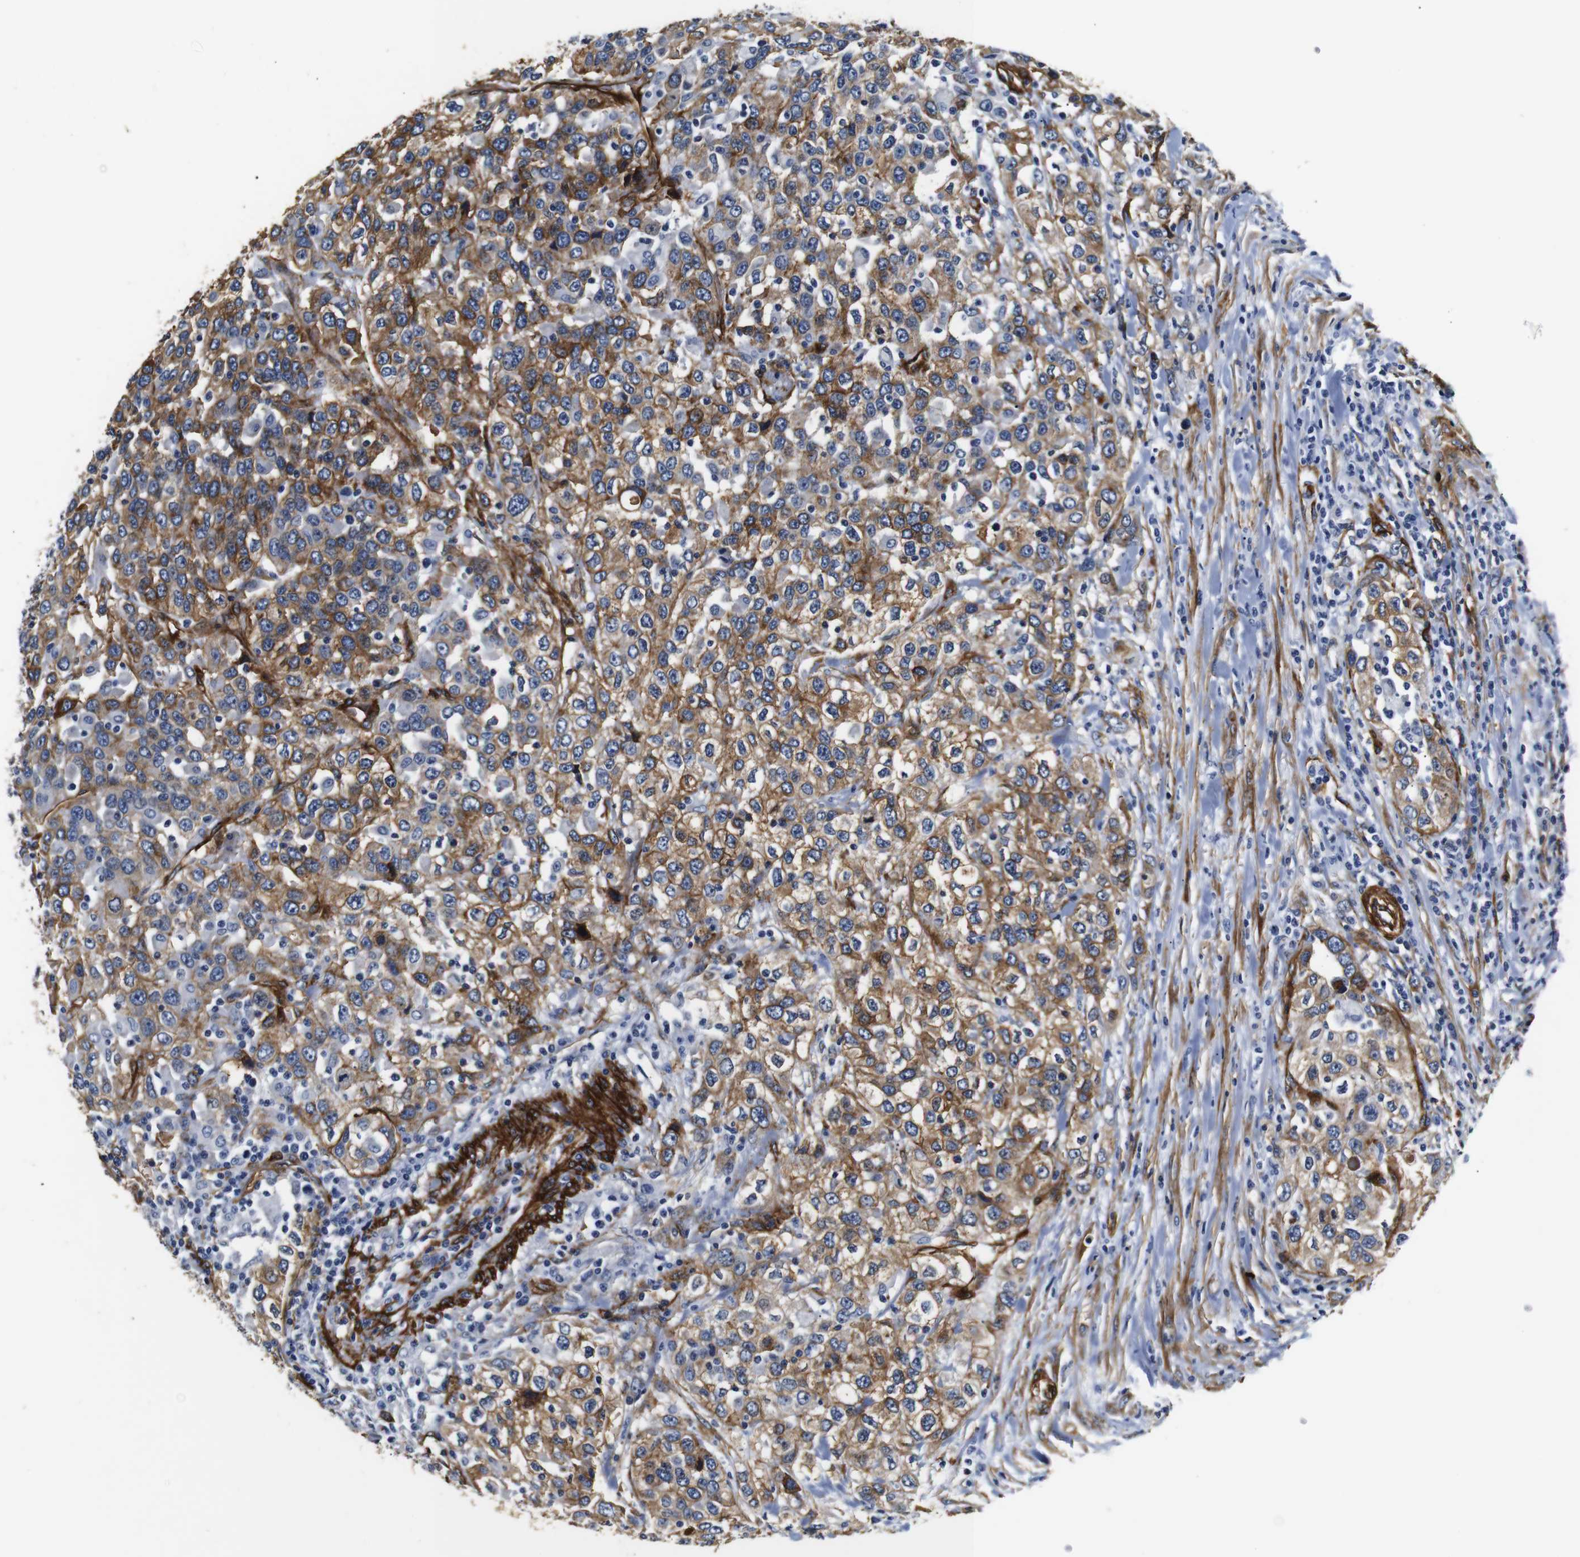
{"staining": {"intensity": "moderate", "quantity": "25%-75%", "location": "cytoplasmic/membranous"}, "tissue": "urothelial cancer", "cell_type": "Tumor cells", "image_type": "cancer", "snomed": [{"axis": "morphology", "description": "Urothelial carcinoma, High grade"}, {"axis": "topography", "description": "Urinary bladder"}], "caption": "A micrograph showing moderate cytoplasmic/membranous expression in about 25%-75% of tumor cells in urothelial carcinoma (high-grade), as visualized by brown immunohistochemical staining.", "gene": "CAV2", "patient": {"sex": "female", "age": 80}}